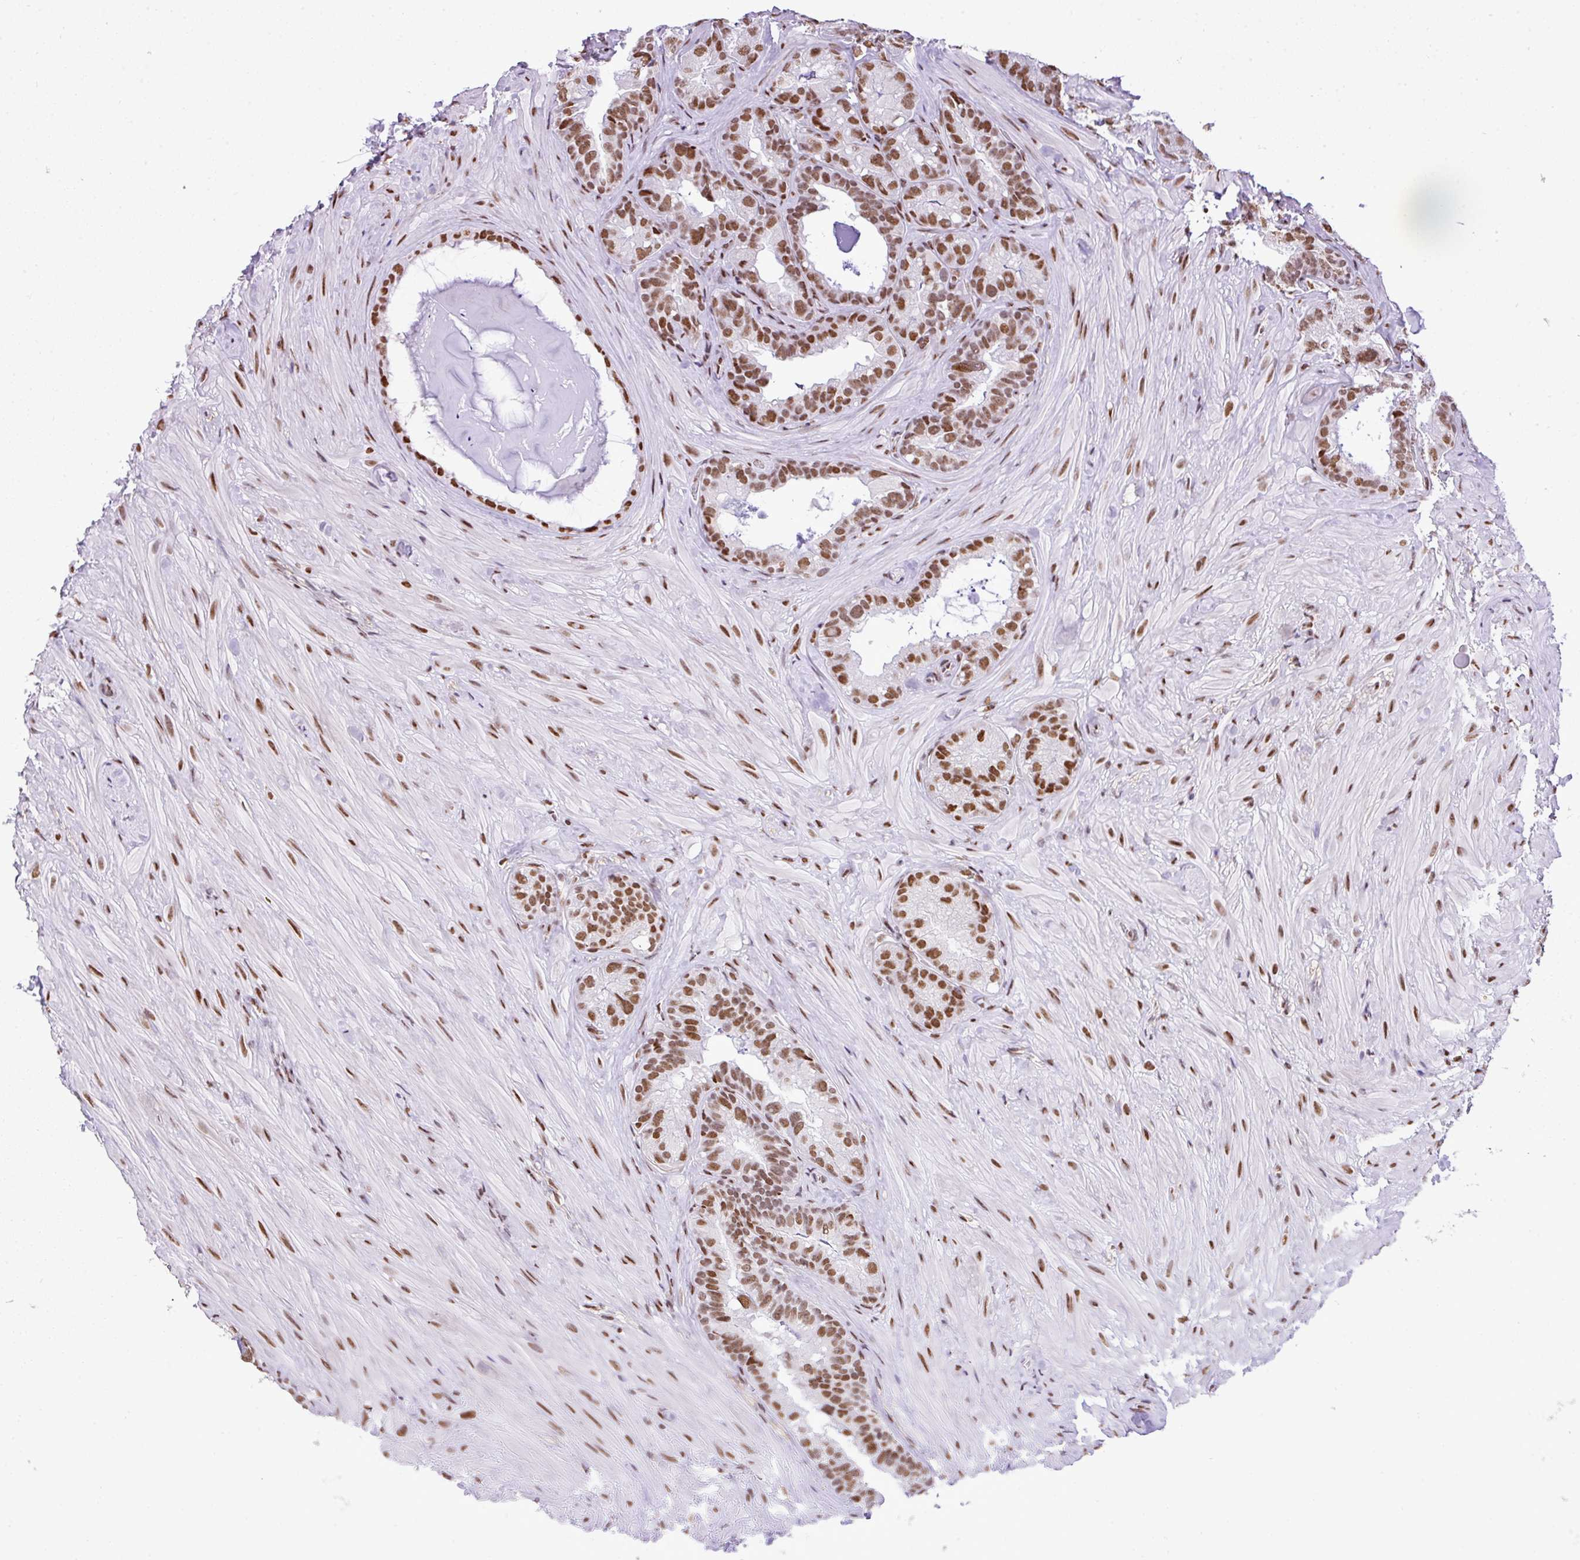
{"staining": {"intensity": "moderate", "quantity": ">75%", "location": "nuclear"}, "tissue": "seminal vesicle", "cell_type": "Glandular cells", "image_type": "normal", "snomed": [{"axis": "morphology", "description": "Normal tissue, NOS"}, {"axis": "topography", "description": "Seminal veicle"}], "caption": "About >75% of glandular cells in benign human seminal vesicle exhibit moderate nuclear protein expression as visualized by brown immunohistochemical staining.", "gene": "RARG", "patient": {"sex": "male", "age": 60}}